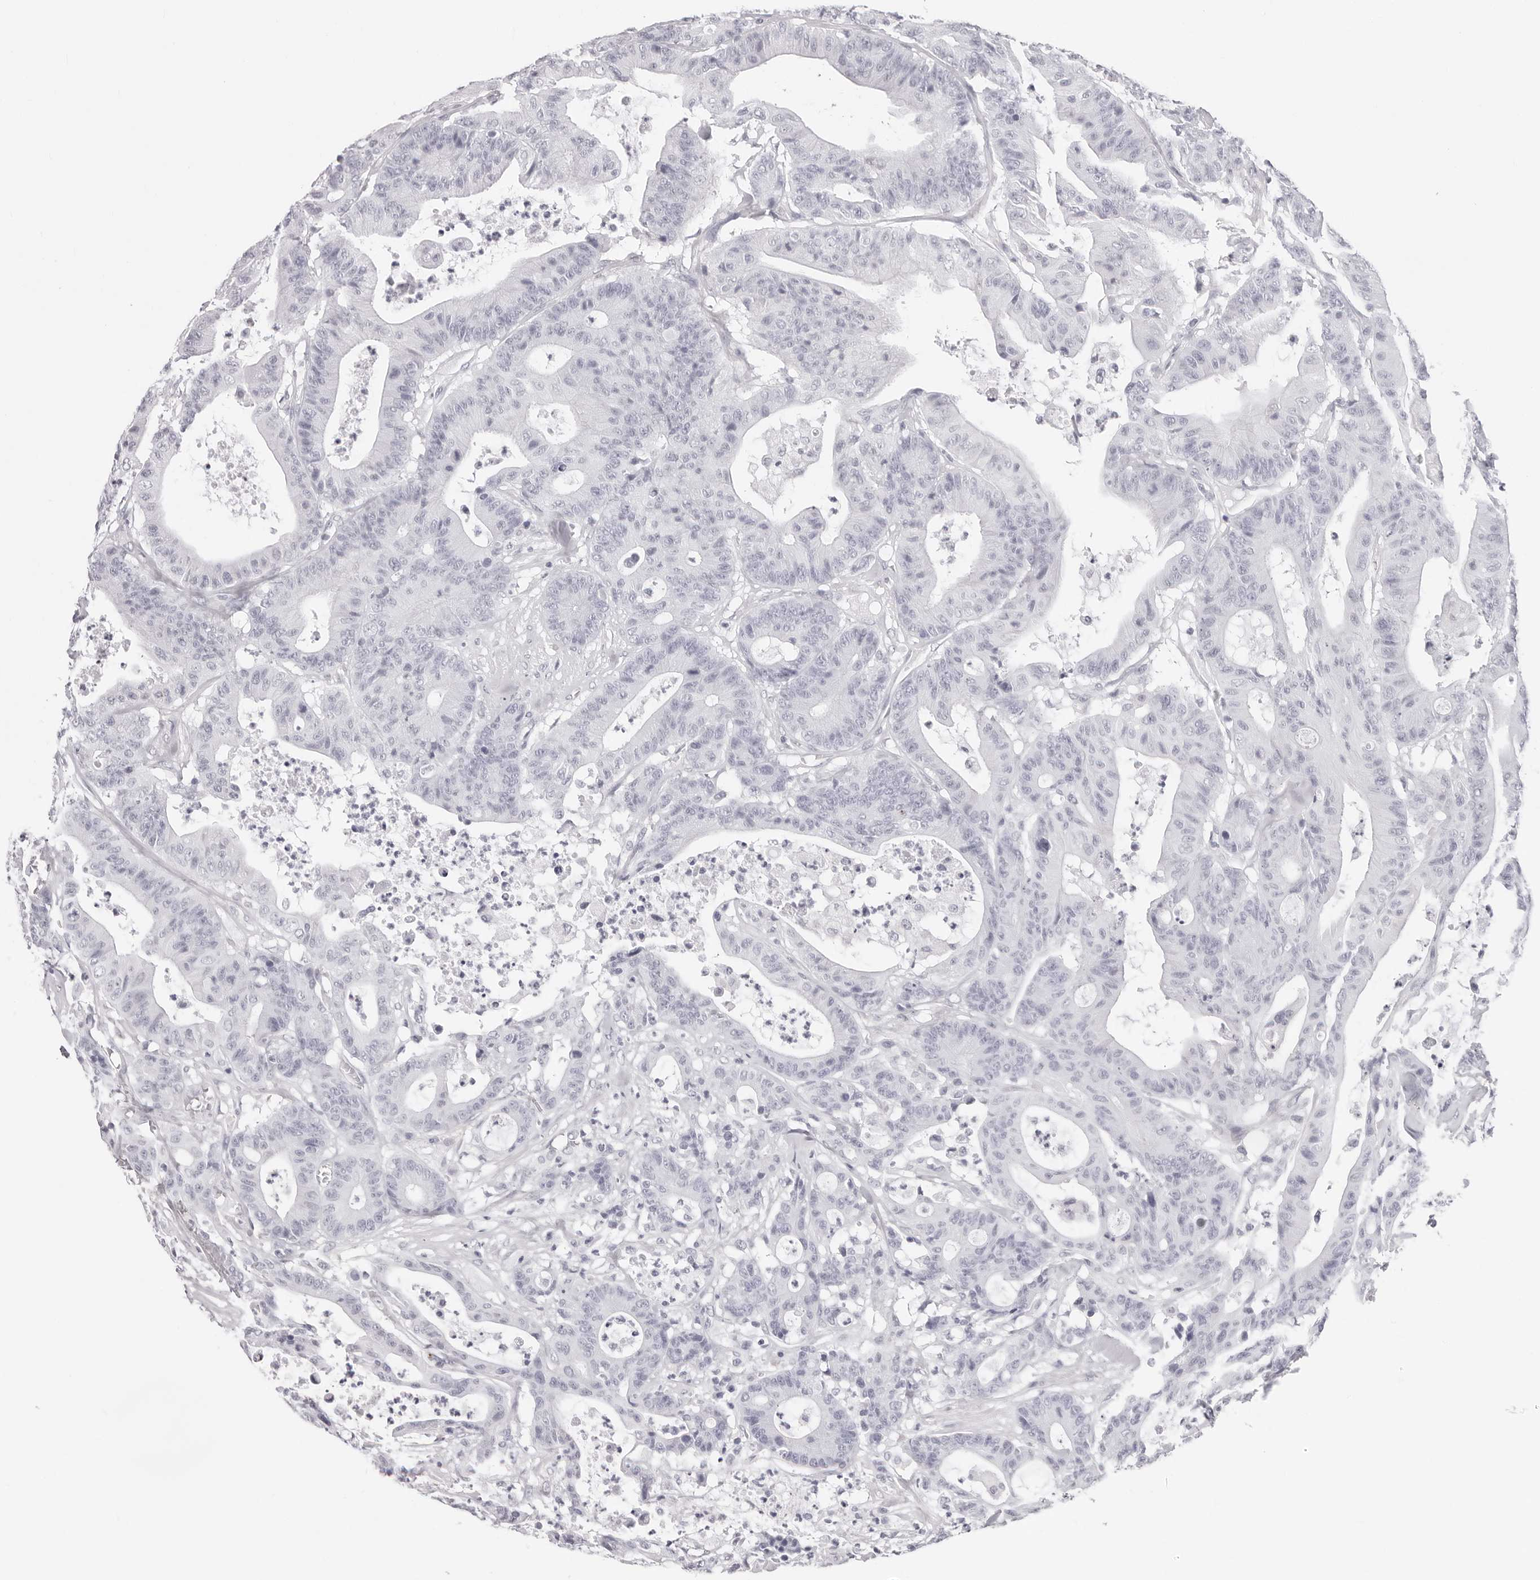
{"staining": {"intensity": "negative", "quantity": "none", "location": "none"}, "tissue": "colorectal cancer", "cell_type": "Tumor cells", "image_type": "cancer", "snomed": [{"axis": "morphology", "description": "Adenocarcinoma, NOS"}, {"axis": "topography", "description": "Colon"}], "caption": "Histopathology image shows no protein positivity in tumor cells of colorectal cancer tissue. (DAB (3,3'-diaminobenzidine) immunohistochemistry with hematoxylin counter stain).", "gene": "INSL3", "patient": {"sex": "female", "age": 84}}